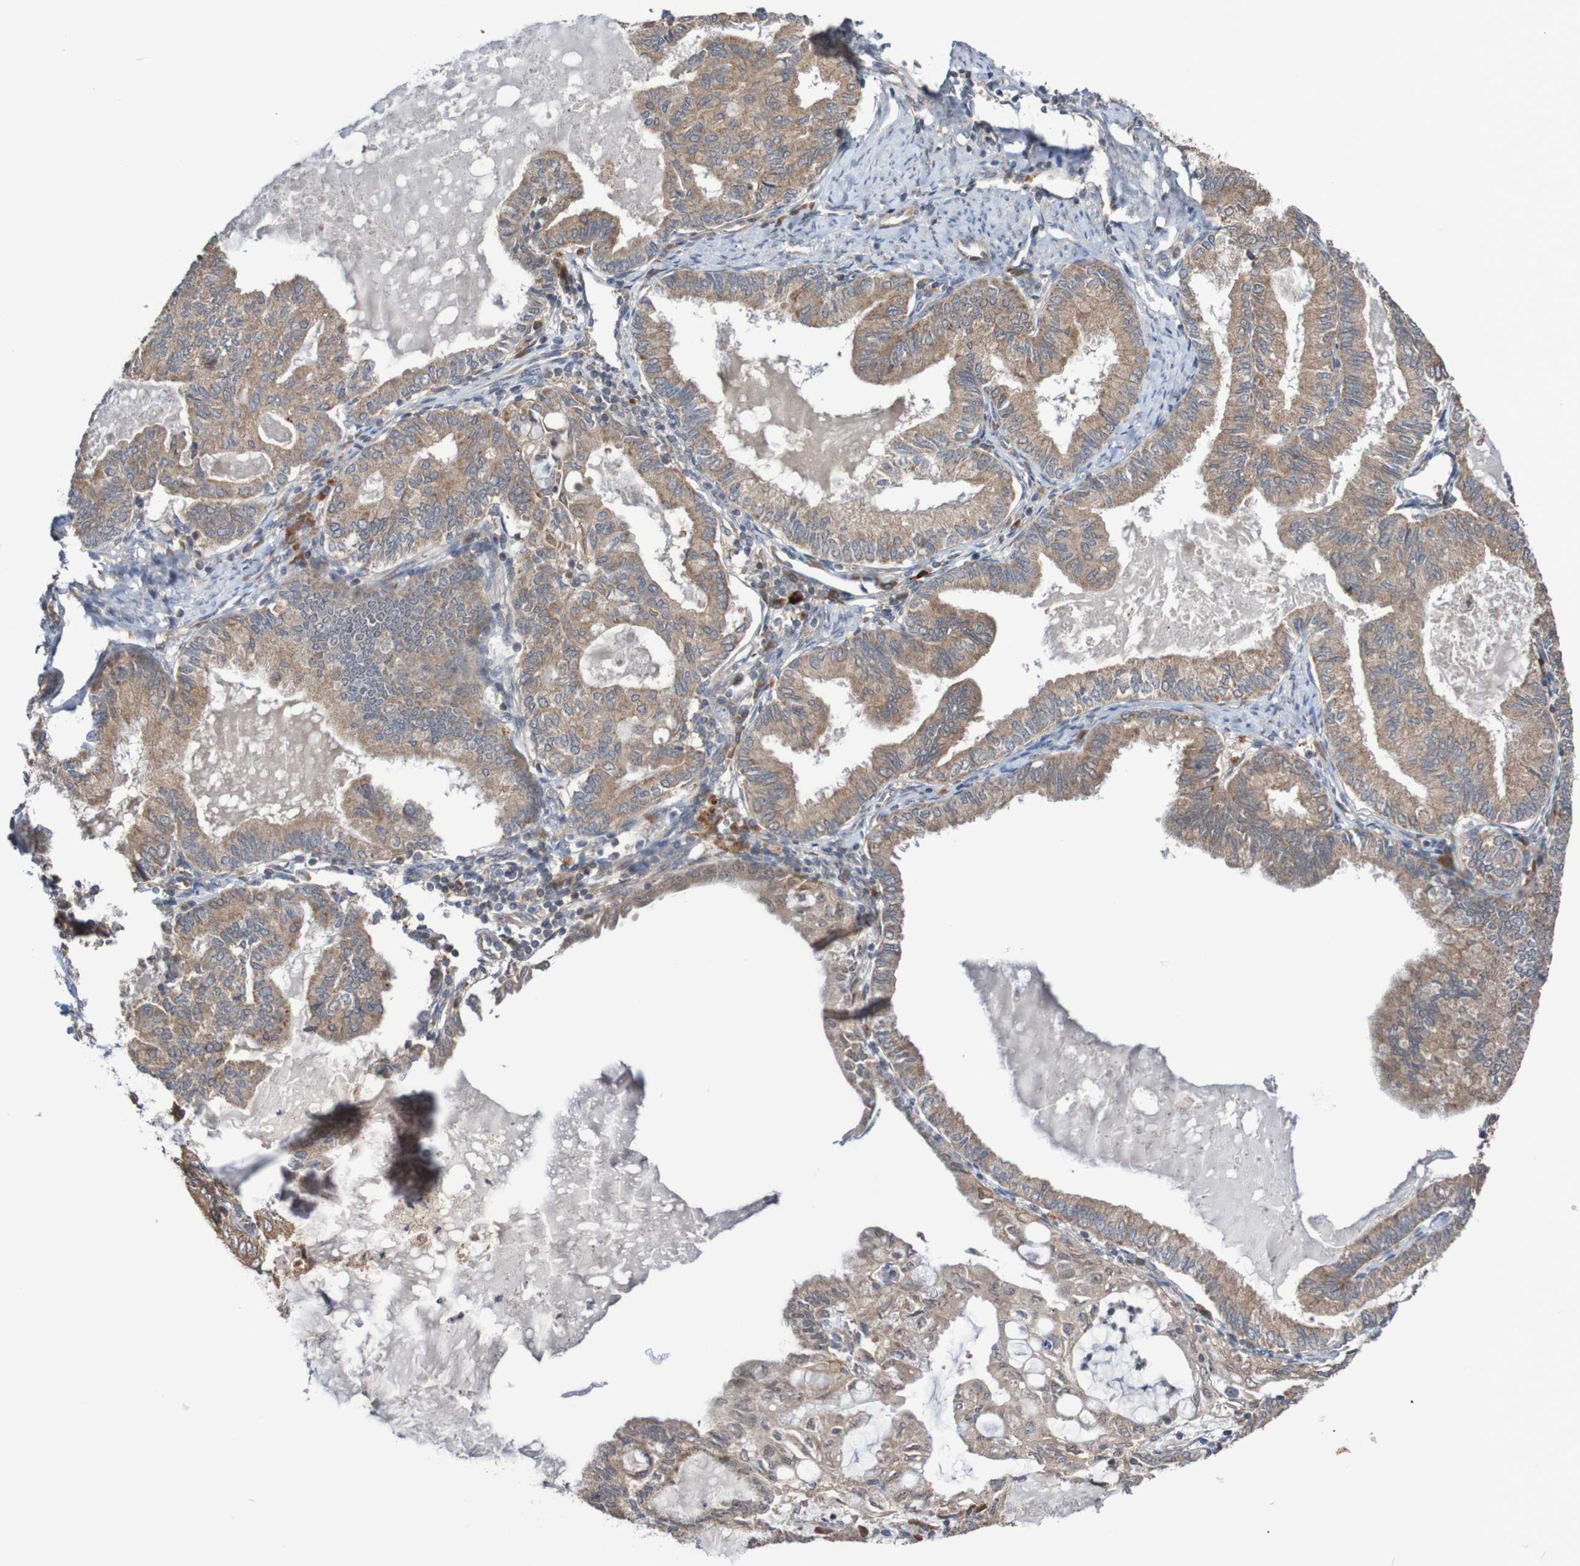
{"staining": {"intensity": "moderate", "quantity": ">75%", "location": "cytoplasmic/membranous"}, "tissue": "endometrial cancer", "cell_type": "Tumor cells", "image_type": "cancer", "snomed": [{"axis": "morphology", "description": "Adenocarcinoma, NOS"}, {"axis": "topography", "description": "Endometrium"}], "caption": "This is an image of IHC staining of adenocarcinoma (endometrial), which shows moderate staining in the cytoplasmic/membranous of tumor cells.", "gene": "PHPT1", "patient": {"sex": "female", "age": 86}}